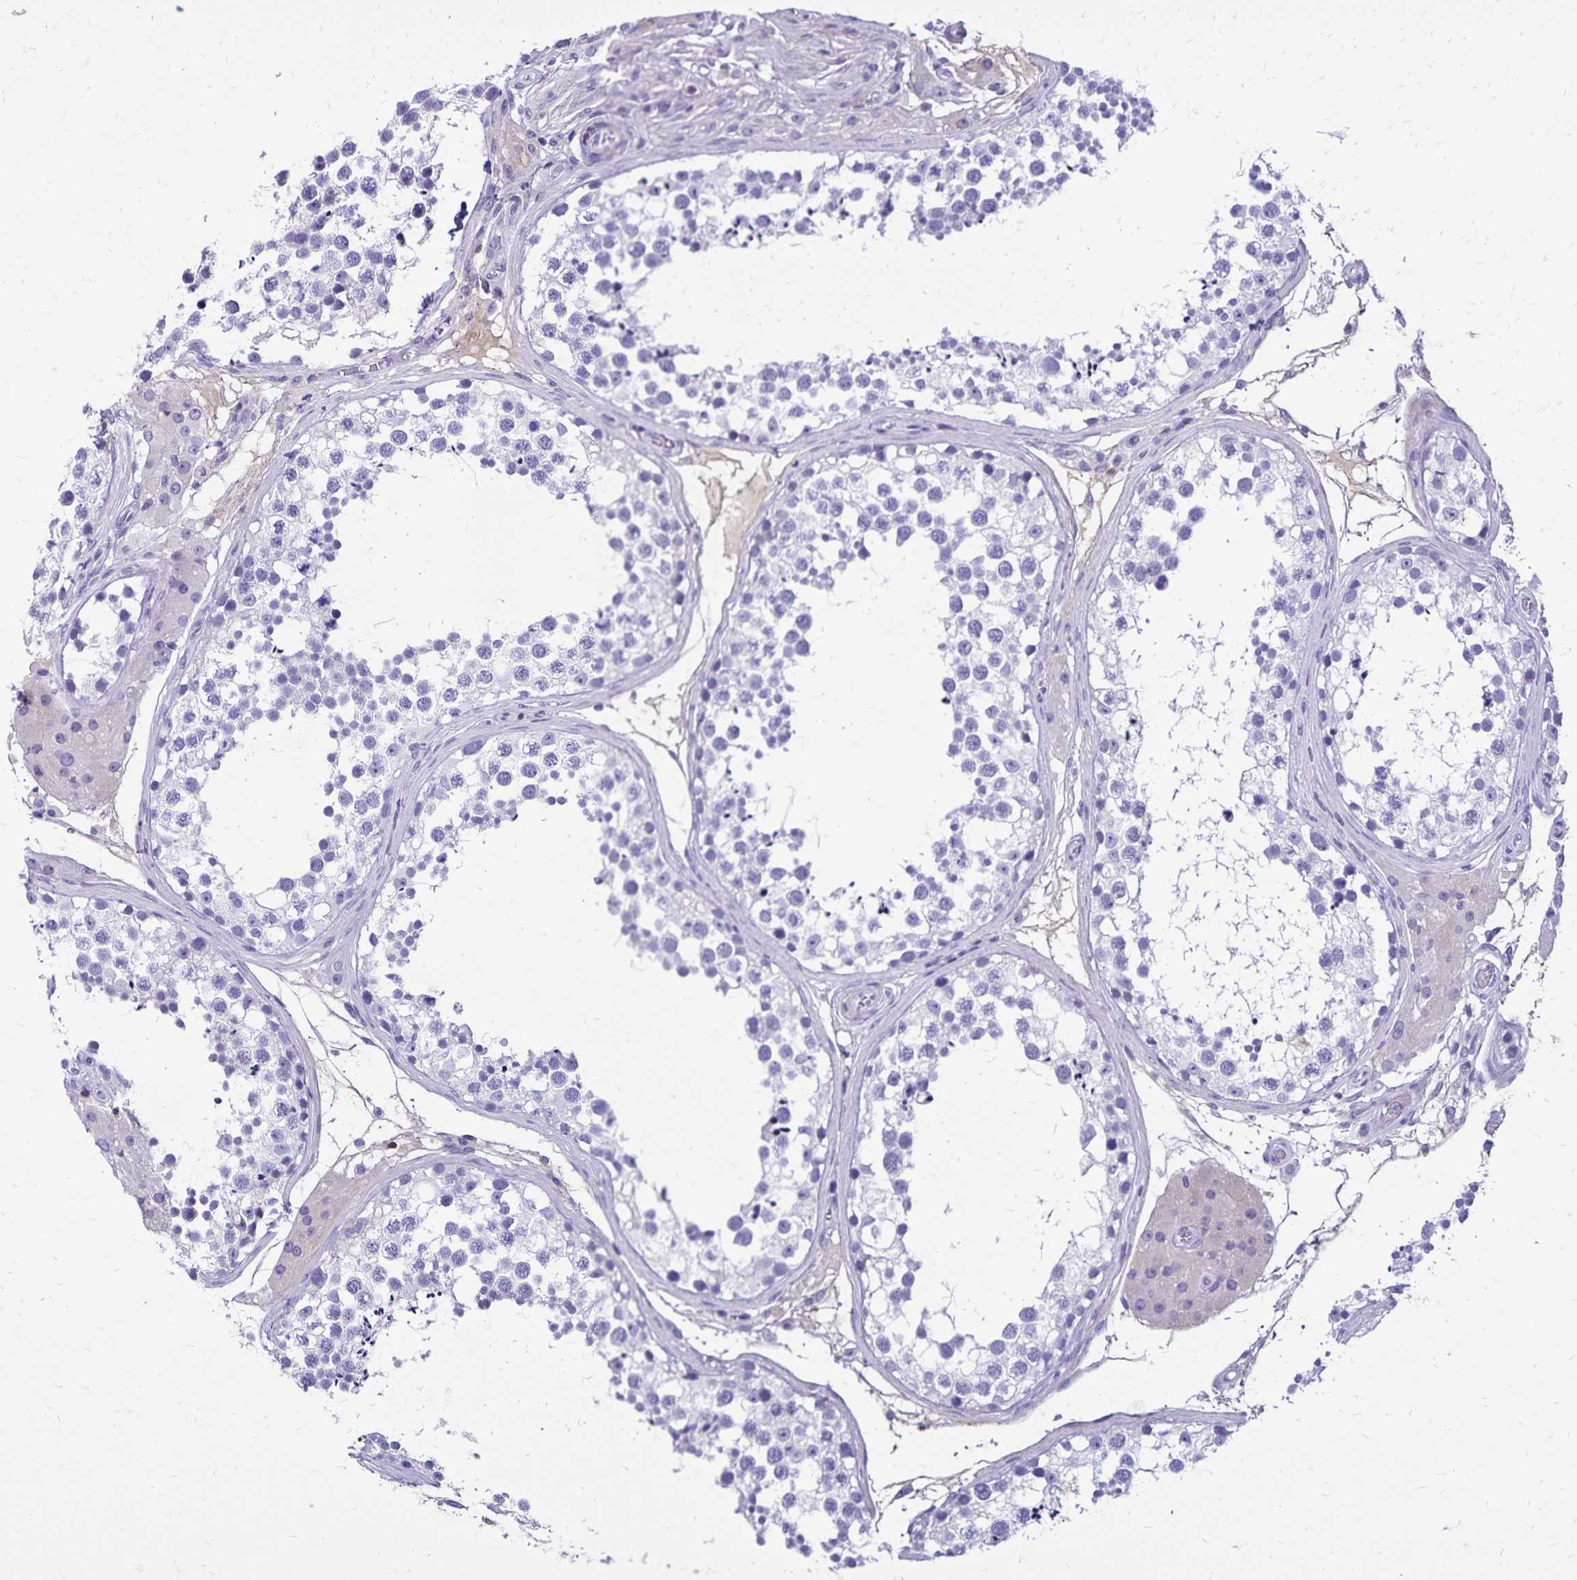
{"staining": {"intensity": "negative", "quantity": "none", "location": "none"}, "tissue": "testis", "cell_type": "Cells in seminiferous ducts", "image_type": "normal", "snomed": [{"axis": "morphology", "description": "Normal tissue, NOS"}, {"axis": "morphology", "description": "Seminoma, NOS"}, {"axis": "topography", "description": "Testis"}], "caption": "Cells in seminiferous ducts are negative for brown protein staining in benign testis. The staining was performed using DAB (3,3'-diaminobenzidine) to visualize the protein expression in brown, while the nuclei were stained in blue with hematoxylin (Magnification: 20x).", "gene": "CD27", "patient": {"sex": "male", "age": 65}}